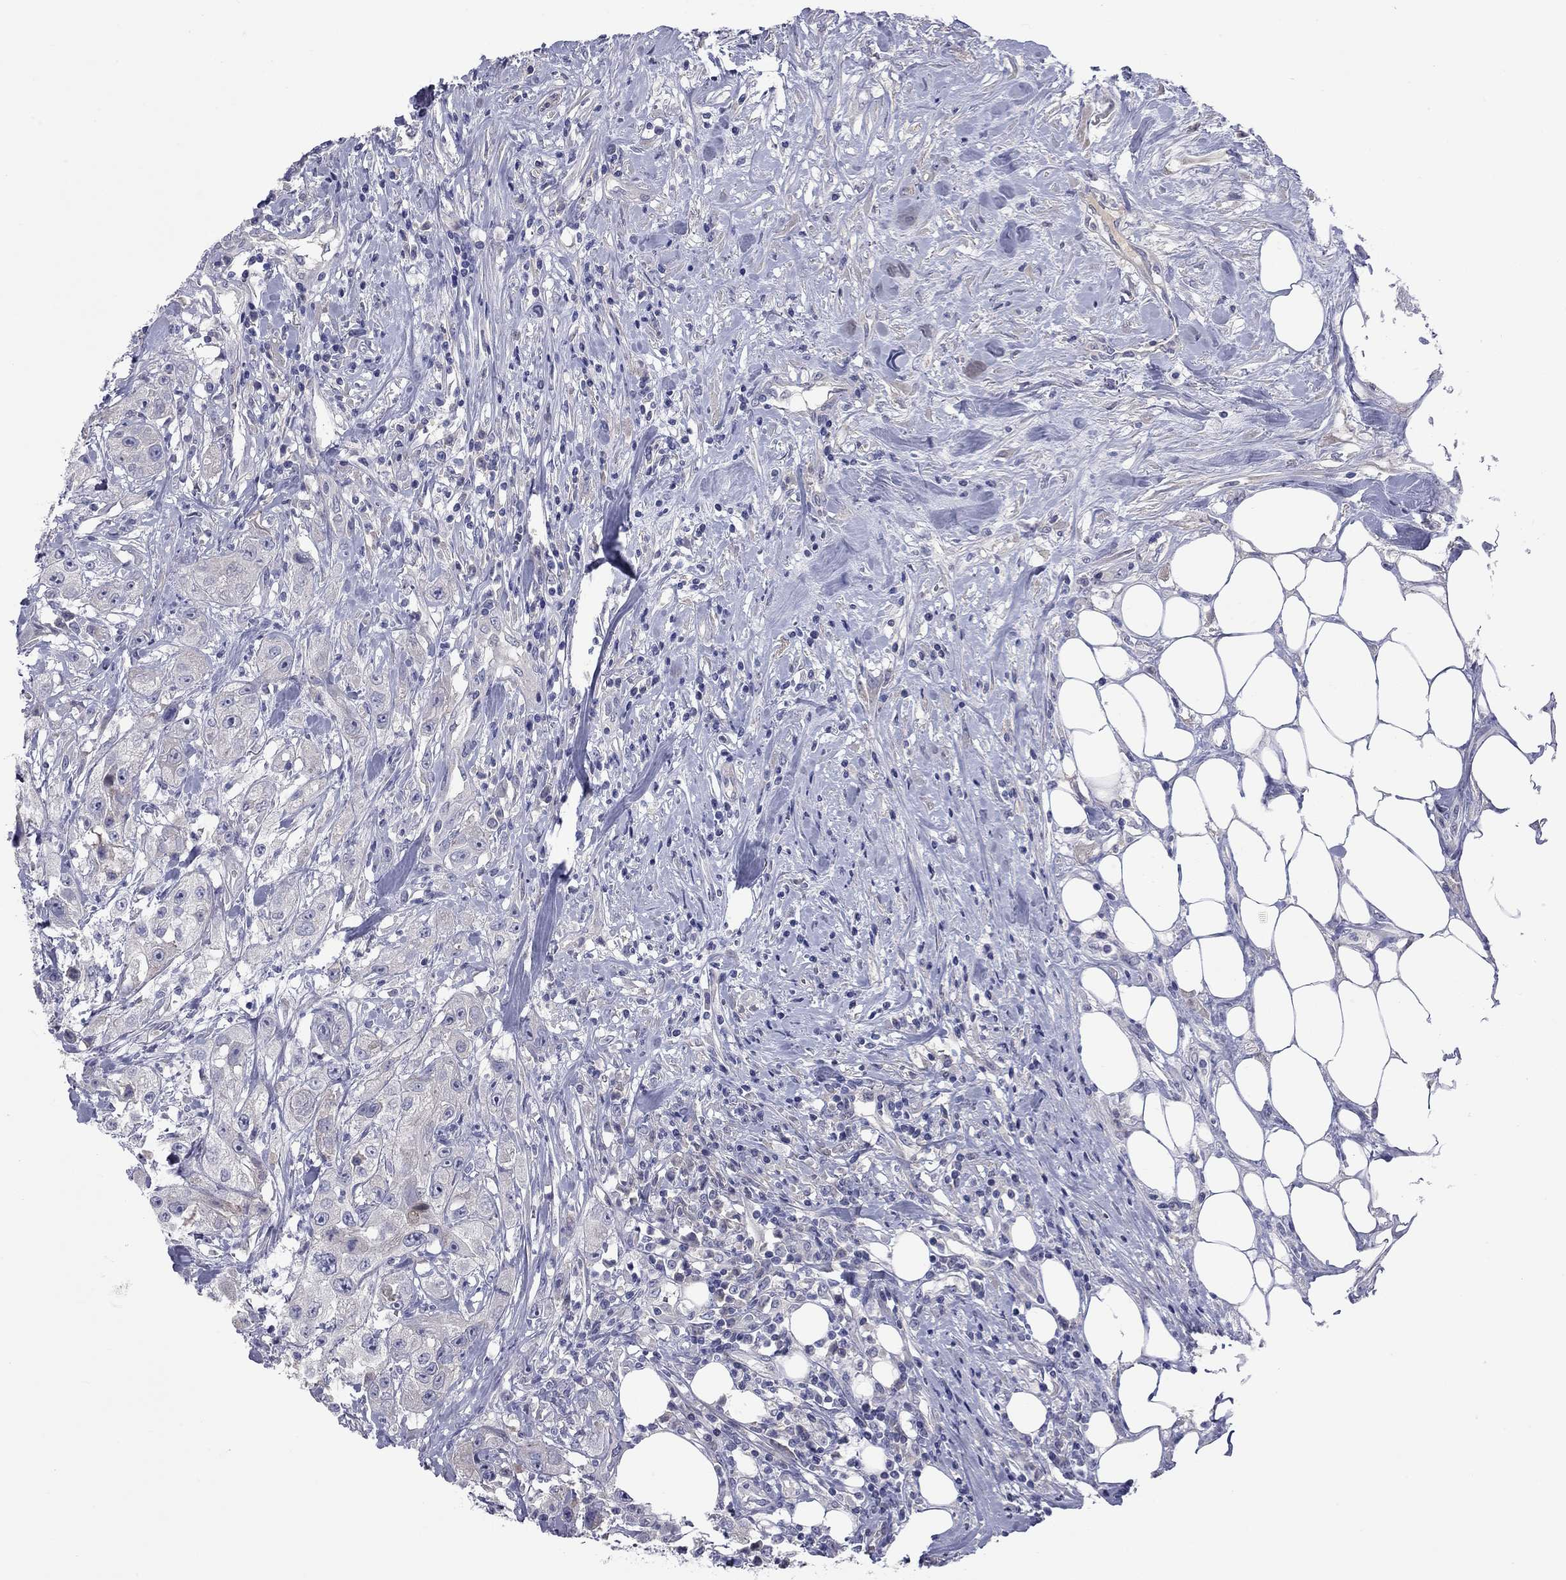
{"staining": {"intensity": "weak", "quantity": "<25%", "location": "cytoplasmic/membranous"}, "tissue": "urothelial cancer", "cell_type": "Tumor cells", "image_type": "cancer", "snomed": [{"axis": "morphology", "description": "Urothelial carcinoma, High grade"}, {"axis": "topography", "description": "Urinary bladder"}], "caption": "This is an immunohistochemistry micrograph of human urothelial cancer. There is no staining in tumor cells.", "gene": "UNC119B", "patient": {"sex": "male", "age": 79}}